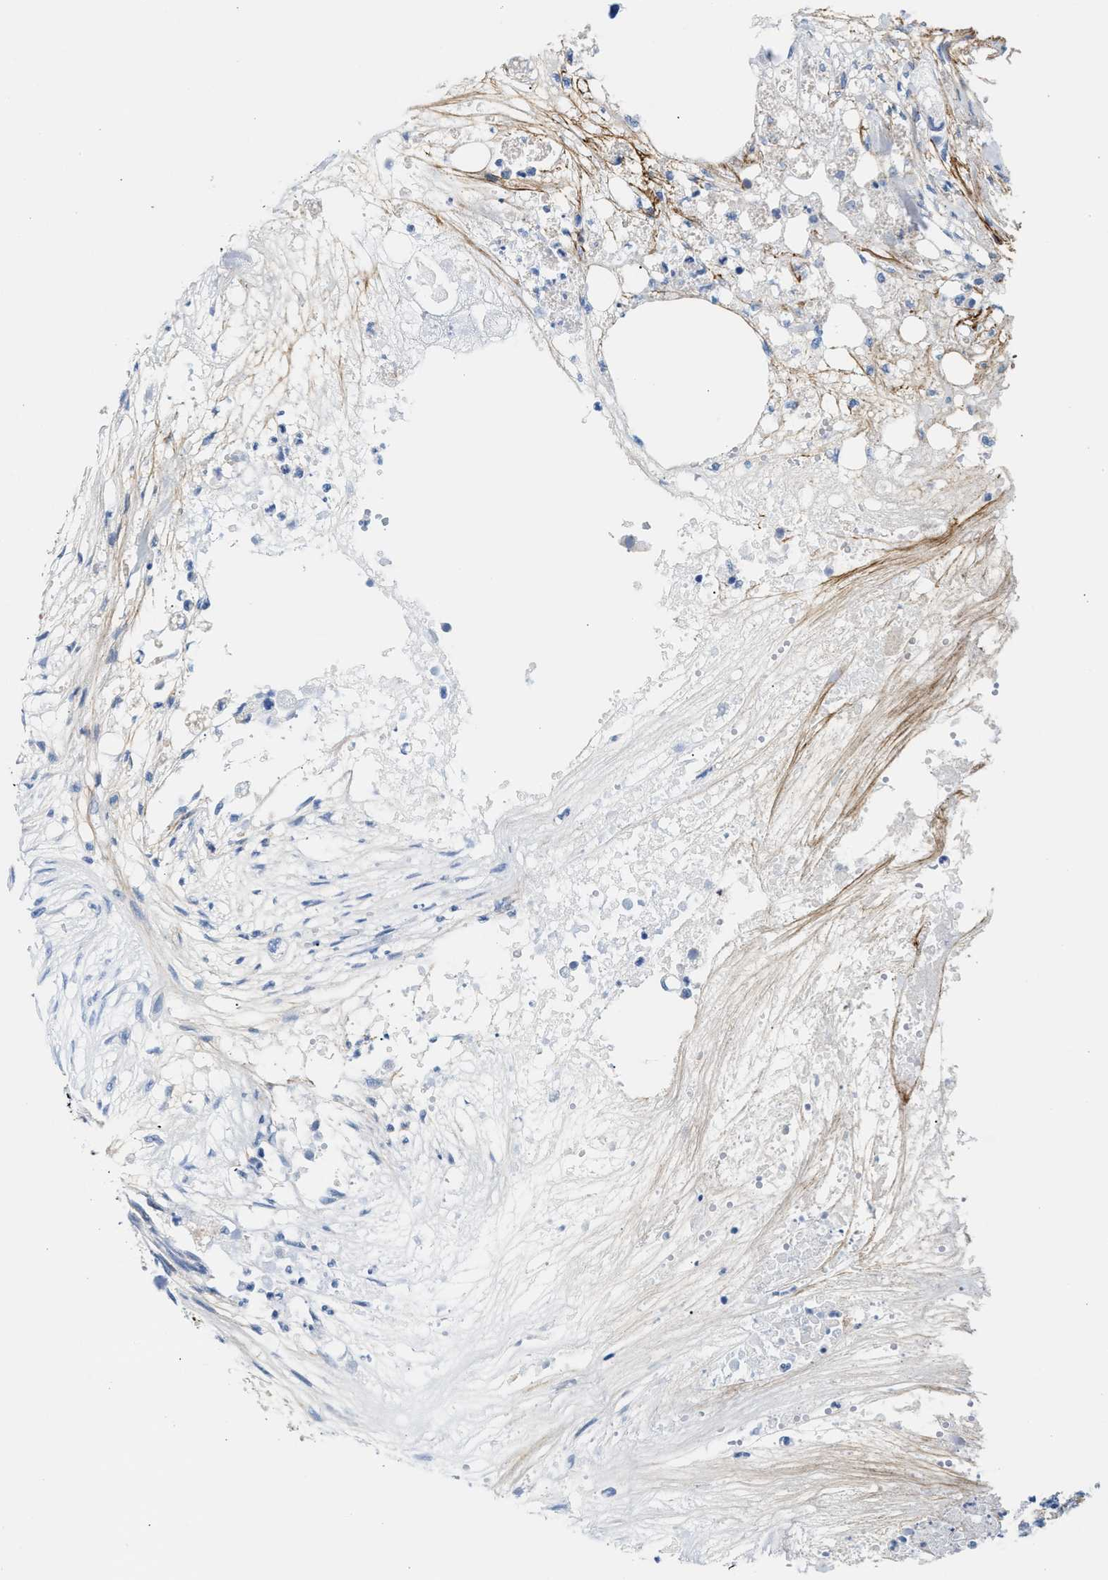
{"staining": {"intensity": "negative", "quantity": "none", "location": "none"}, "tissue": "colorectal cancer", "cell_type": "Tumor cells", "image_type": "cancer", "snomed": [{"axis": "morphology", "description": "Adenocarcinoma, NOS"}, {"axis": "topography", "description": "Colon"}], "caption": "Immunohistochemical staining of human colorectal cancer exhibits no significant expression in tumor cells.", "gene": "TNR", "patient": {"sex": "female", "age": 57}}